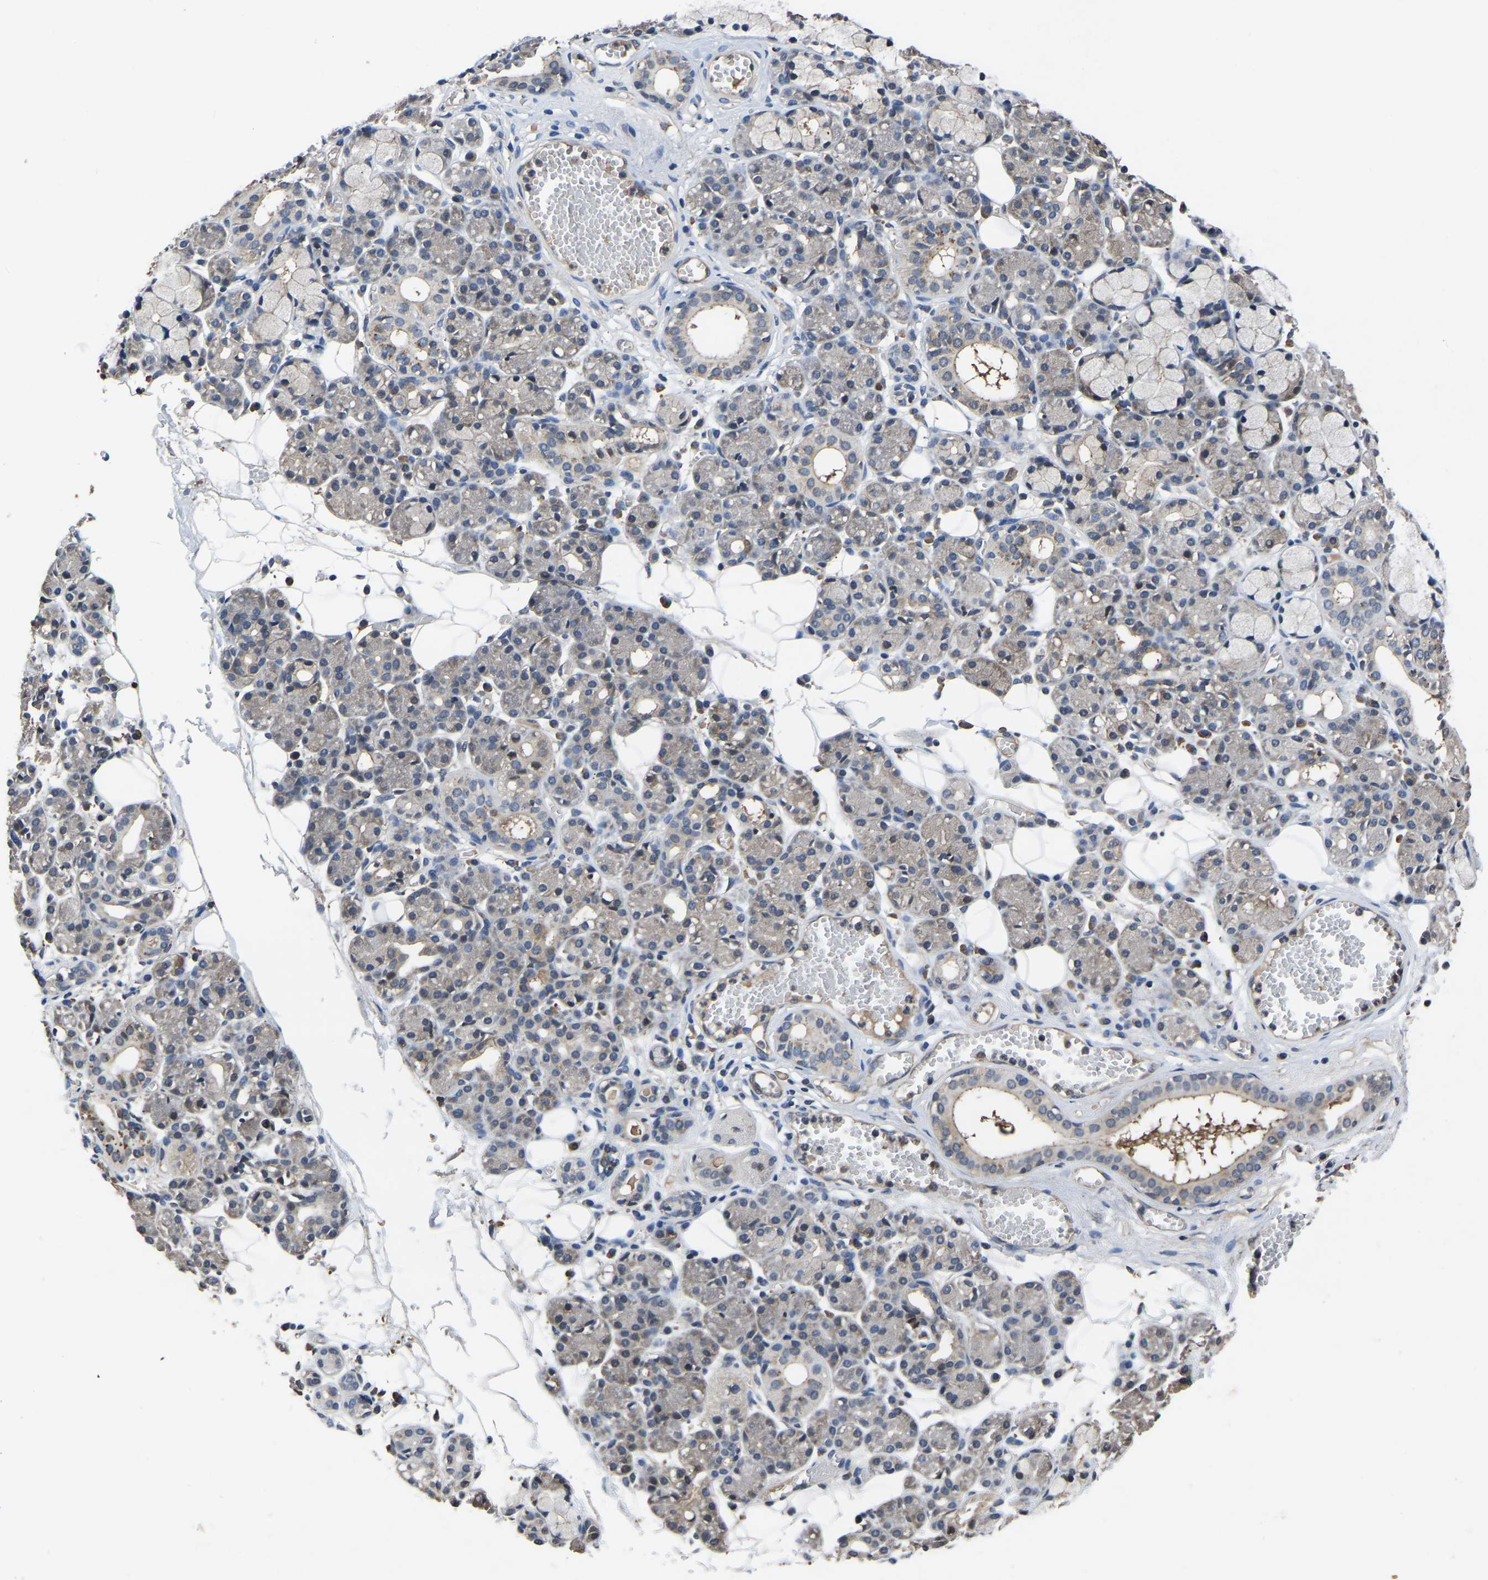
{"staining": {"intensity": "moderate", "quantity": "25%-75%", "location": "cytoplasmic/membranous"}, "tissue": "salivary gland", "cell_type": "Glandular cells", "image_type": "normal", "snomed": [{"axis": "morphology", "description": "Normal tissue, NOS"}, {"axis": "topography", "description": "Salivary gland"}], "caption": "Brown immunohistochemical staining in unremarkable salivary gland reveals moderate cytoplasmic/membranous expression in approximately 25%-75% of glandular cells.", "gene": "FGD5", "patient": {"sex": "male", "age": 63}}